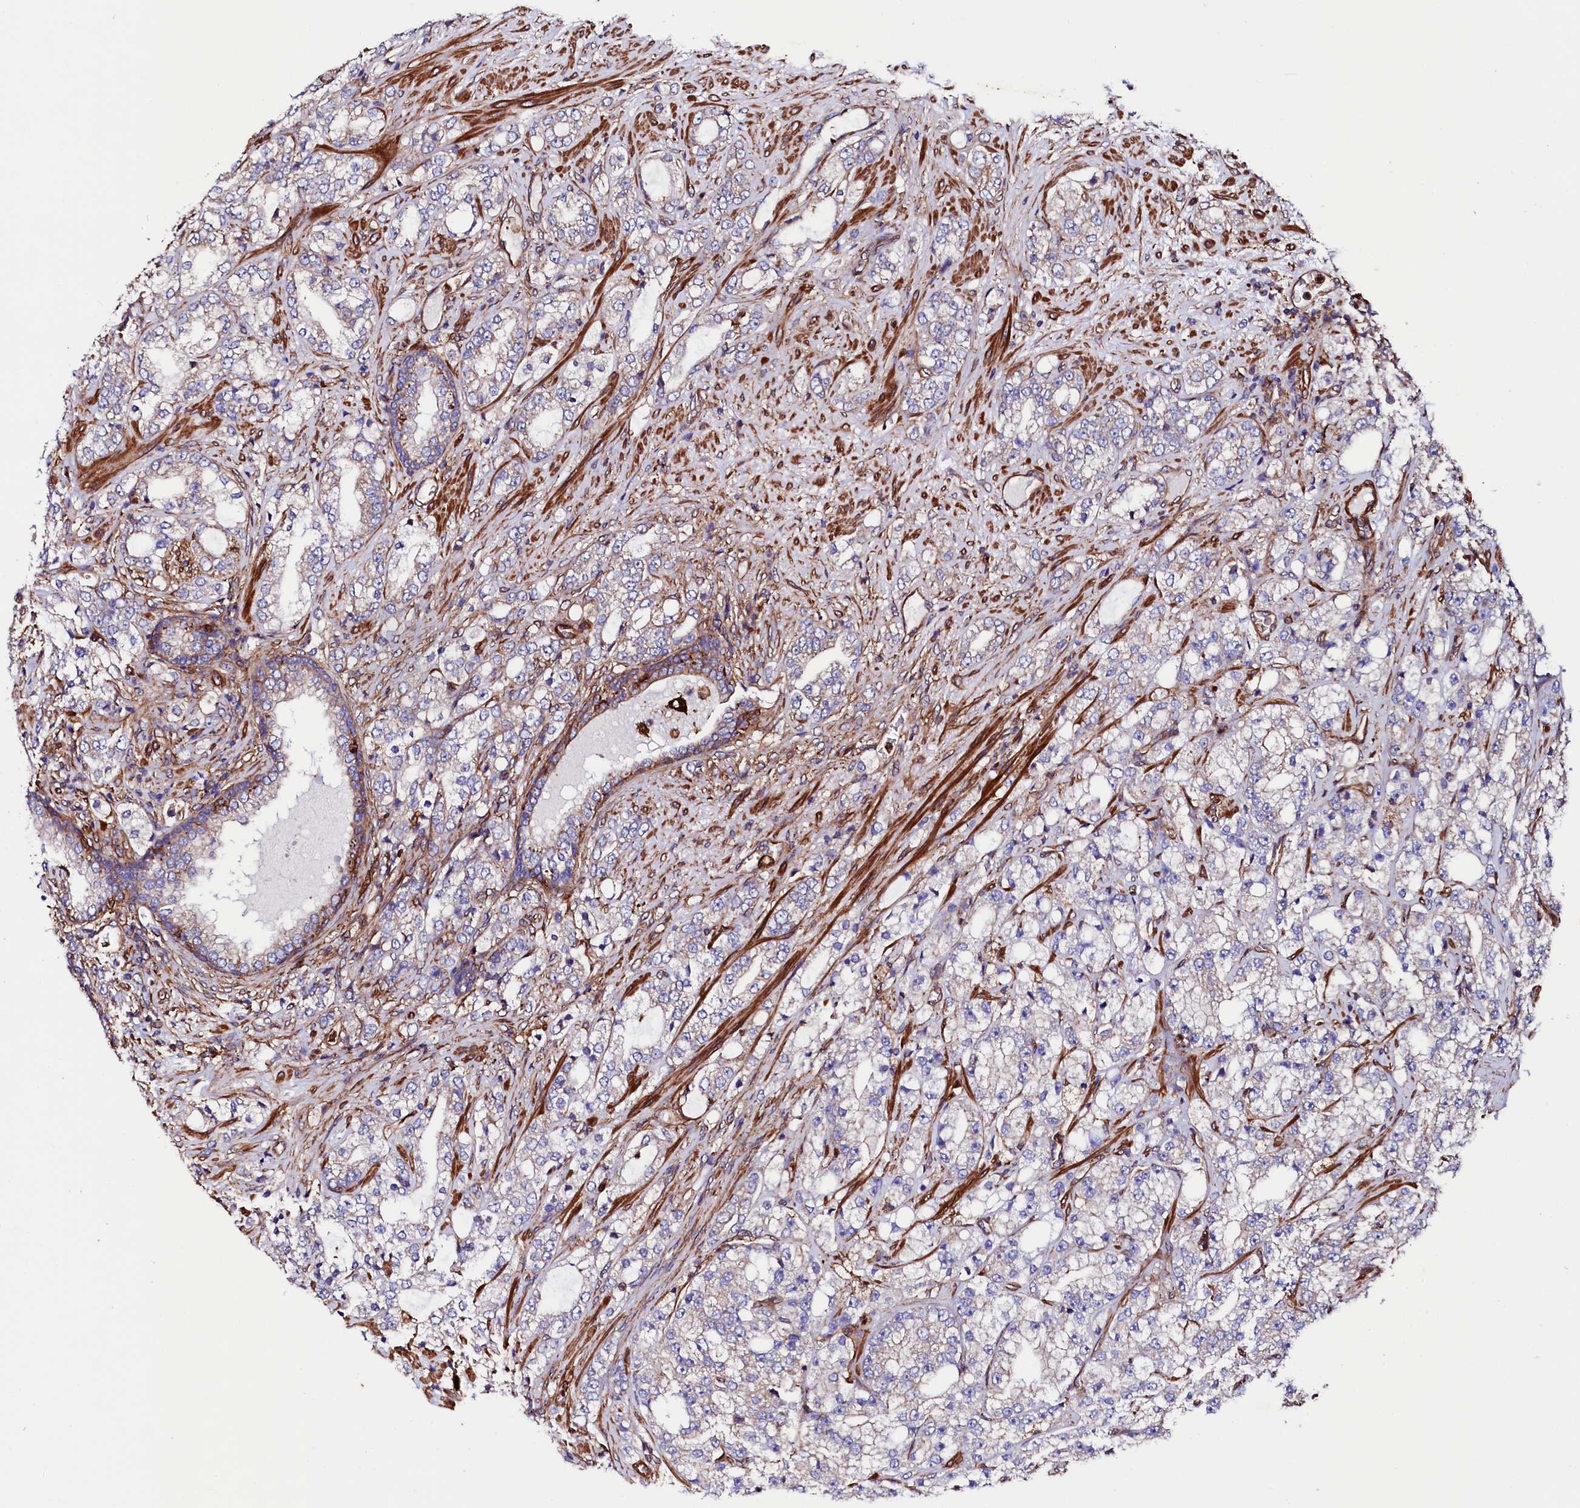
{"staining": {"intensity": "negative", "quantity": "none", "location": "none"}, "tissue": "prostate cancer", "cell_type": "Tumor cells", "image_type": "cancer", "snomed": [{"axis": "morphology", "description": "Adenocarcinoma, High grade"}, {"axis": "topography", "description": "Prostate"}], "caption": "Histopathology image shows no significant protein staining in tumor cells of prostate cancer.", "gene": "STAMBPL1", "patient": {"sex": "male", "age": 64}}